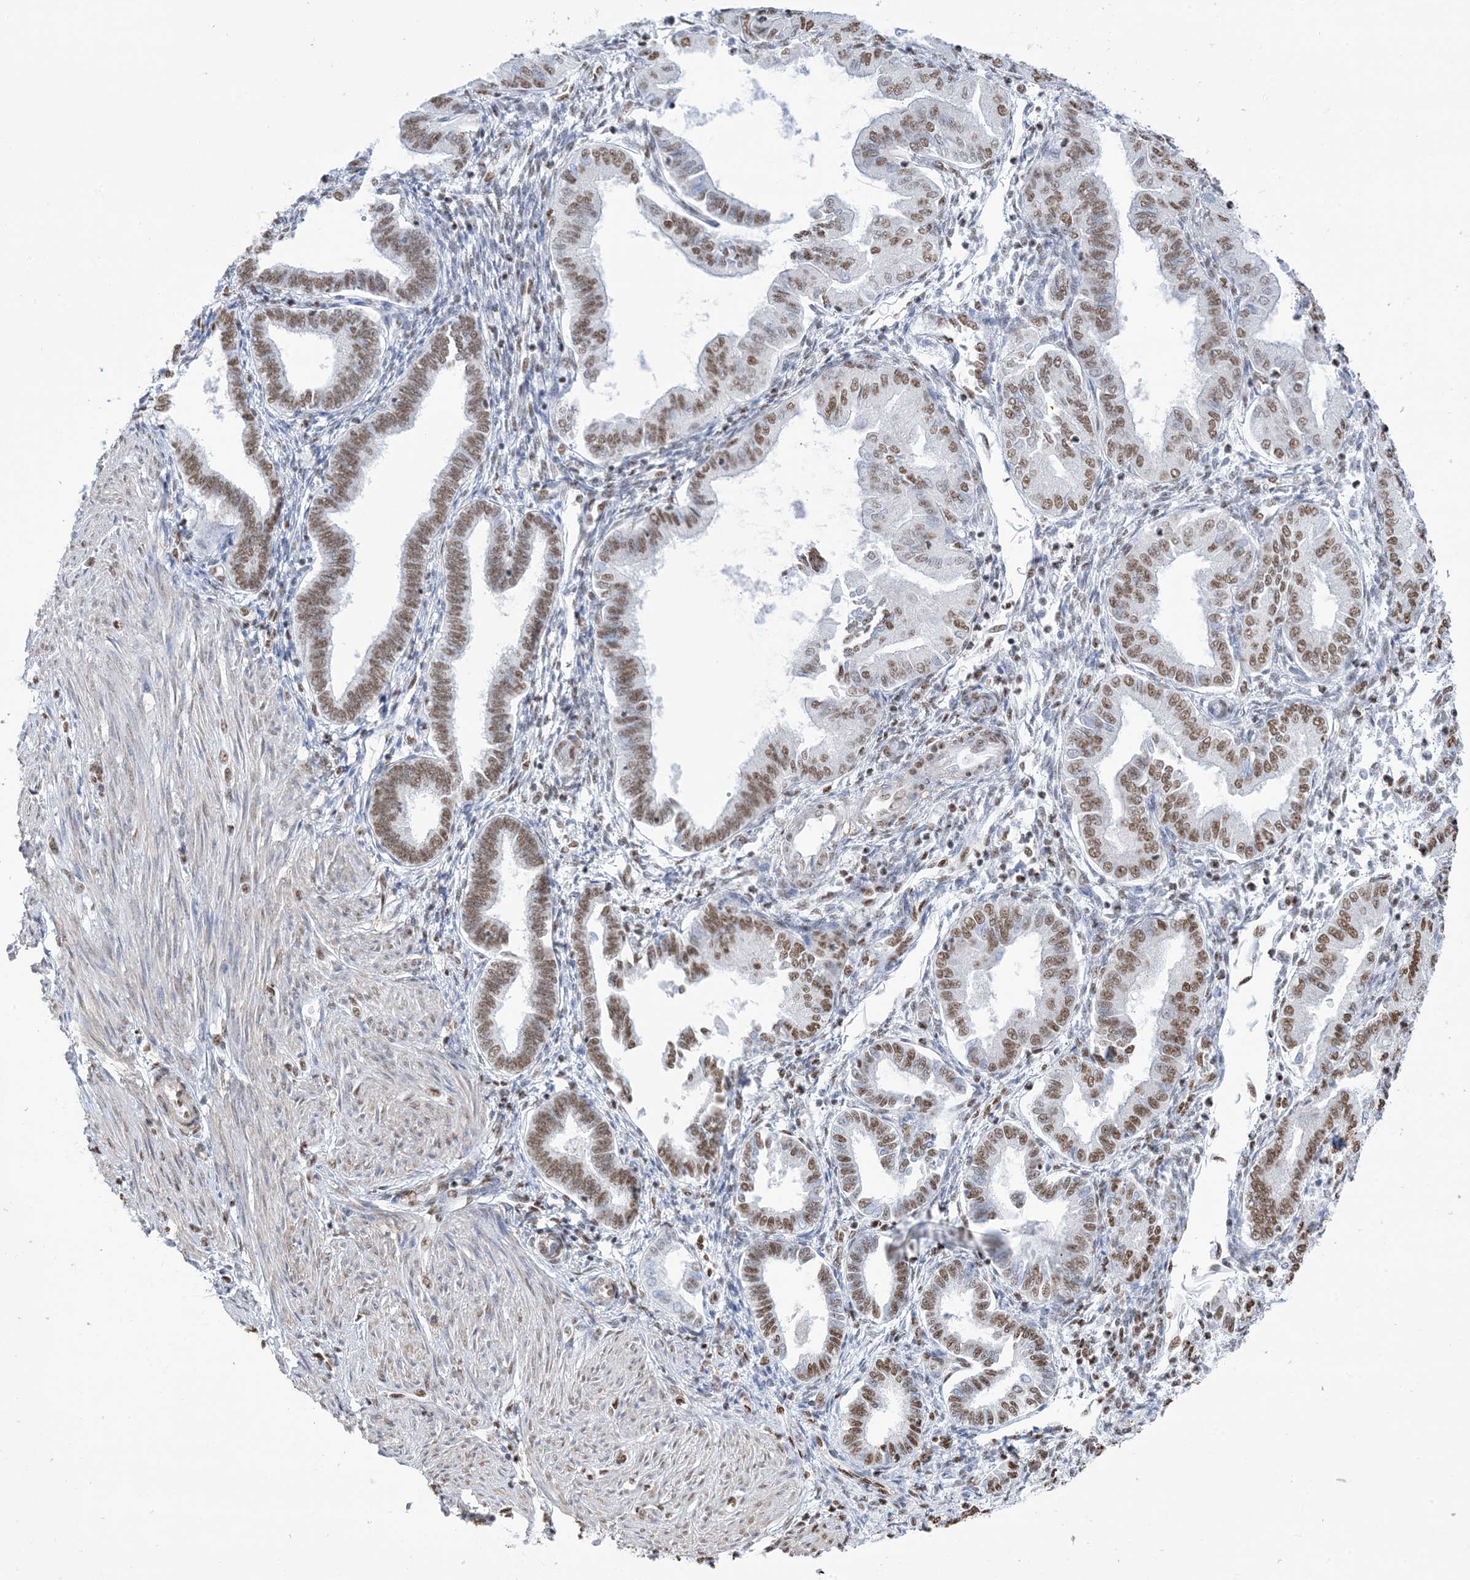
{"staining": {"intensity": "strong", "quantity": "25%-75%", "location": "nuclear"}, "tissue": "endometrium", "cell_type": "Cells in endometrial stroma", "image_type": "normal", "snomed": [{"axis": "morphology", "description": "Normal tissue, NOS"}, {"axis": "topography", "description": "Endometrium"}], "caption": "The photomicrograph reveals immunohistochemical staining of unremarkable endometrium. There is strong nuclear positivity is seen in about 25%-75% of cells in endometrial stroma. (brown staining indicates protein expression, while blue staining denotes nuclei).", "gene": "ZNF792", "patient": {"sex": "female", "age": 53}}